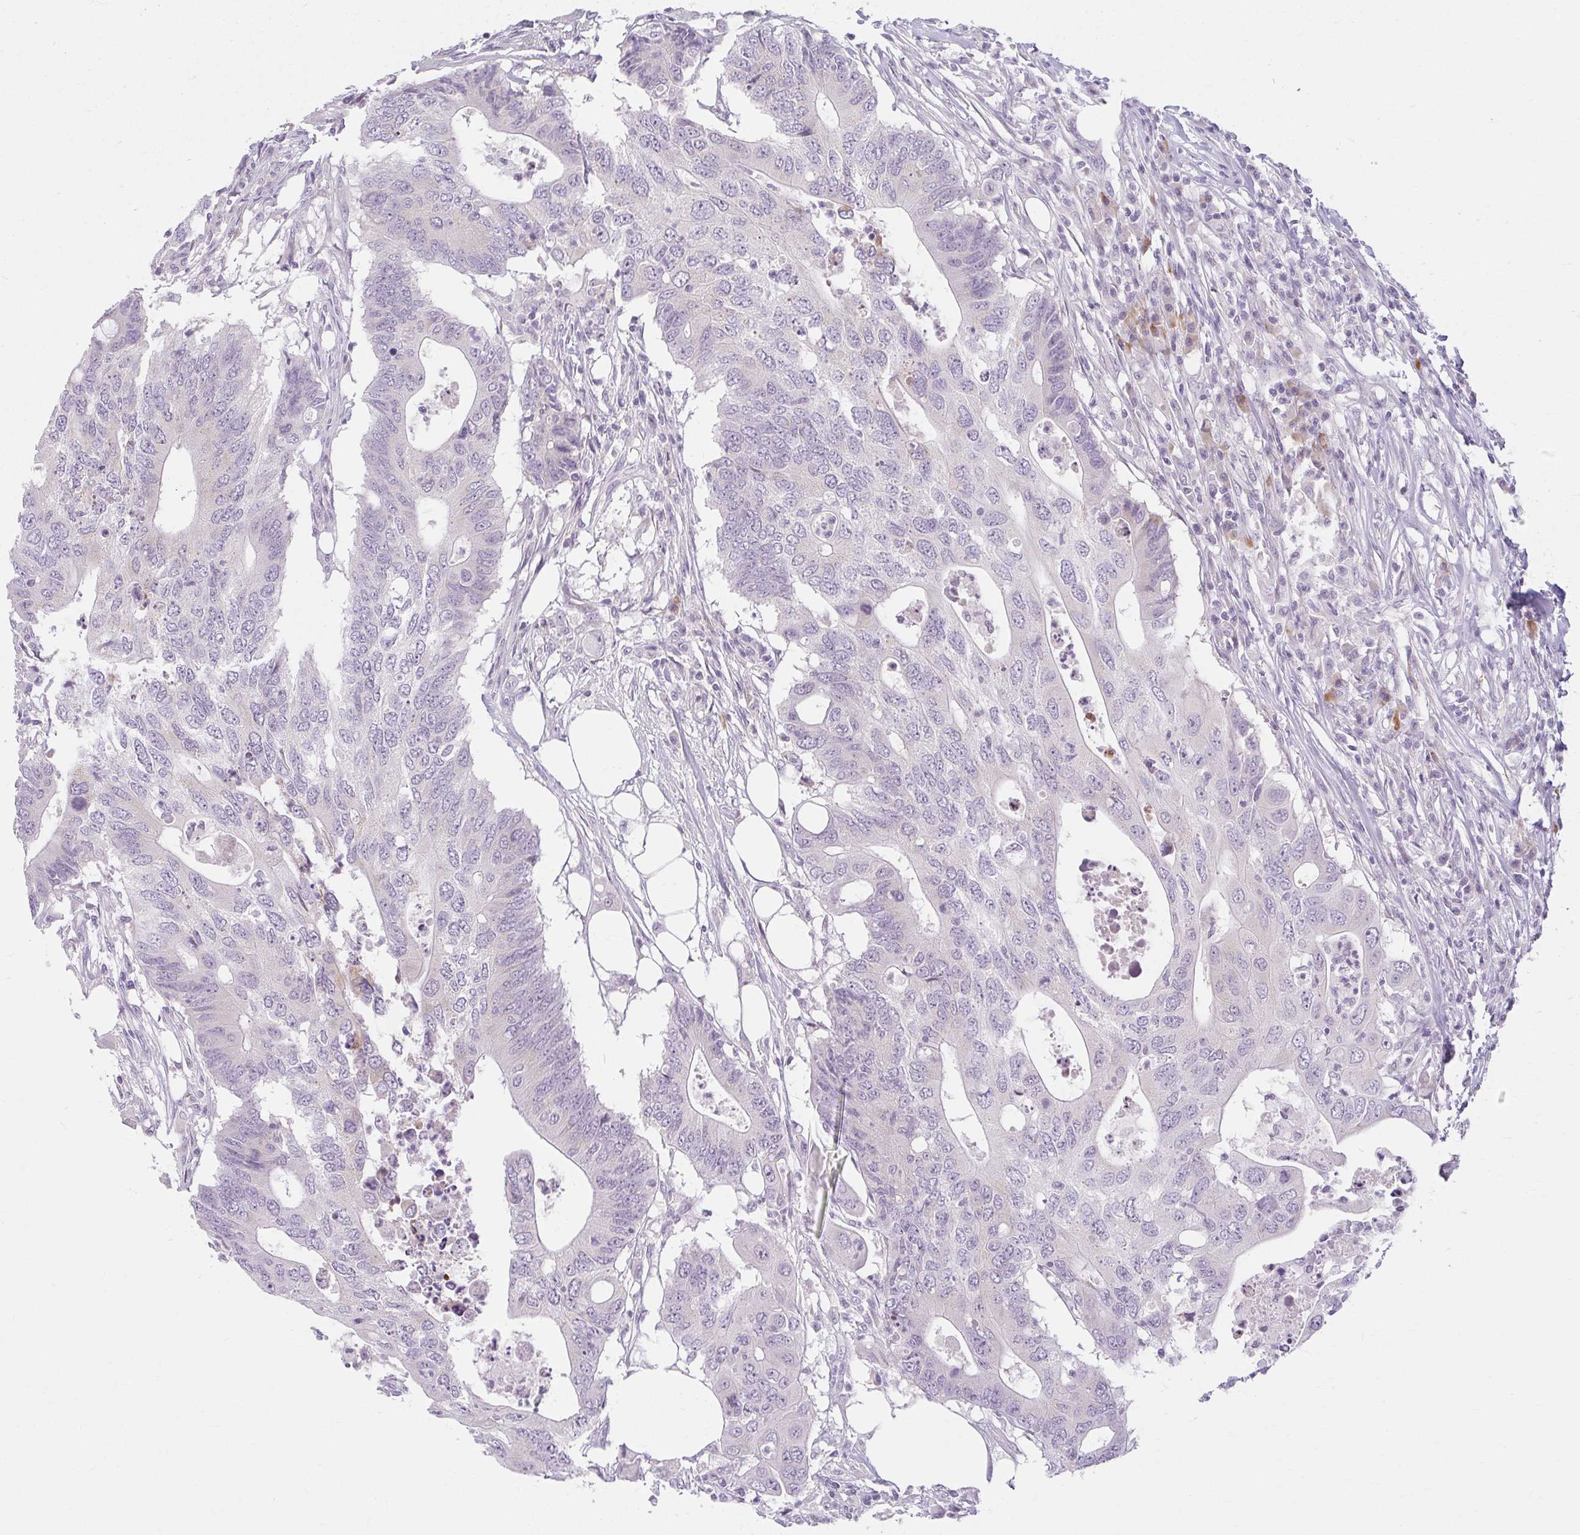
{"staining": {"intensity": "negative", "quantity": "none", "location": "none"}, "tissue": "colorectal cancer", "cell_type": "Tumor cells", "image_type": "cancer", "snomed": [{"axis": "morphology", "description": "Adenocarcinoma, NOS"}, {"axis": "topography", "description": "Colon"}], "caption": "High magnification brightfield microscopy of adenocarcinoma (colorectal) stained with DAB (3,3'-diaminobenzidine) (brown) and counterstained with hematoxylin (blue): tumor cells show no significant staining.", "gene": "ZFYVE26", "patient": {"sex": "male", "age": 71}}